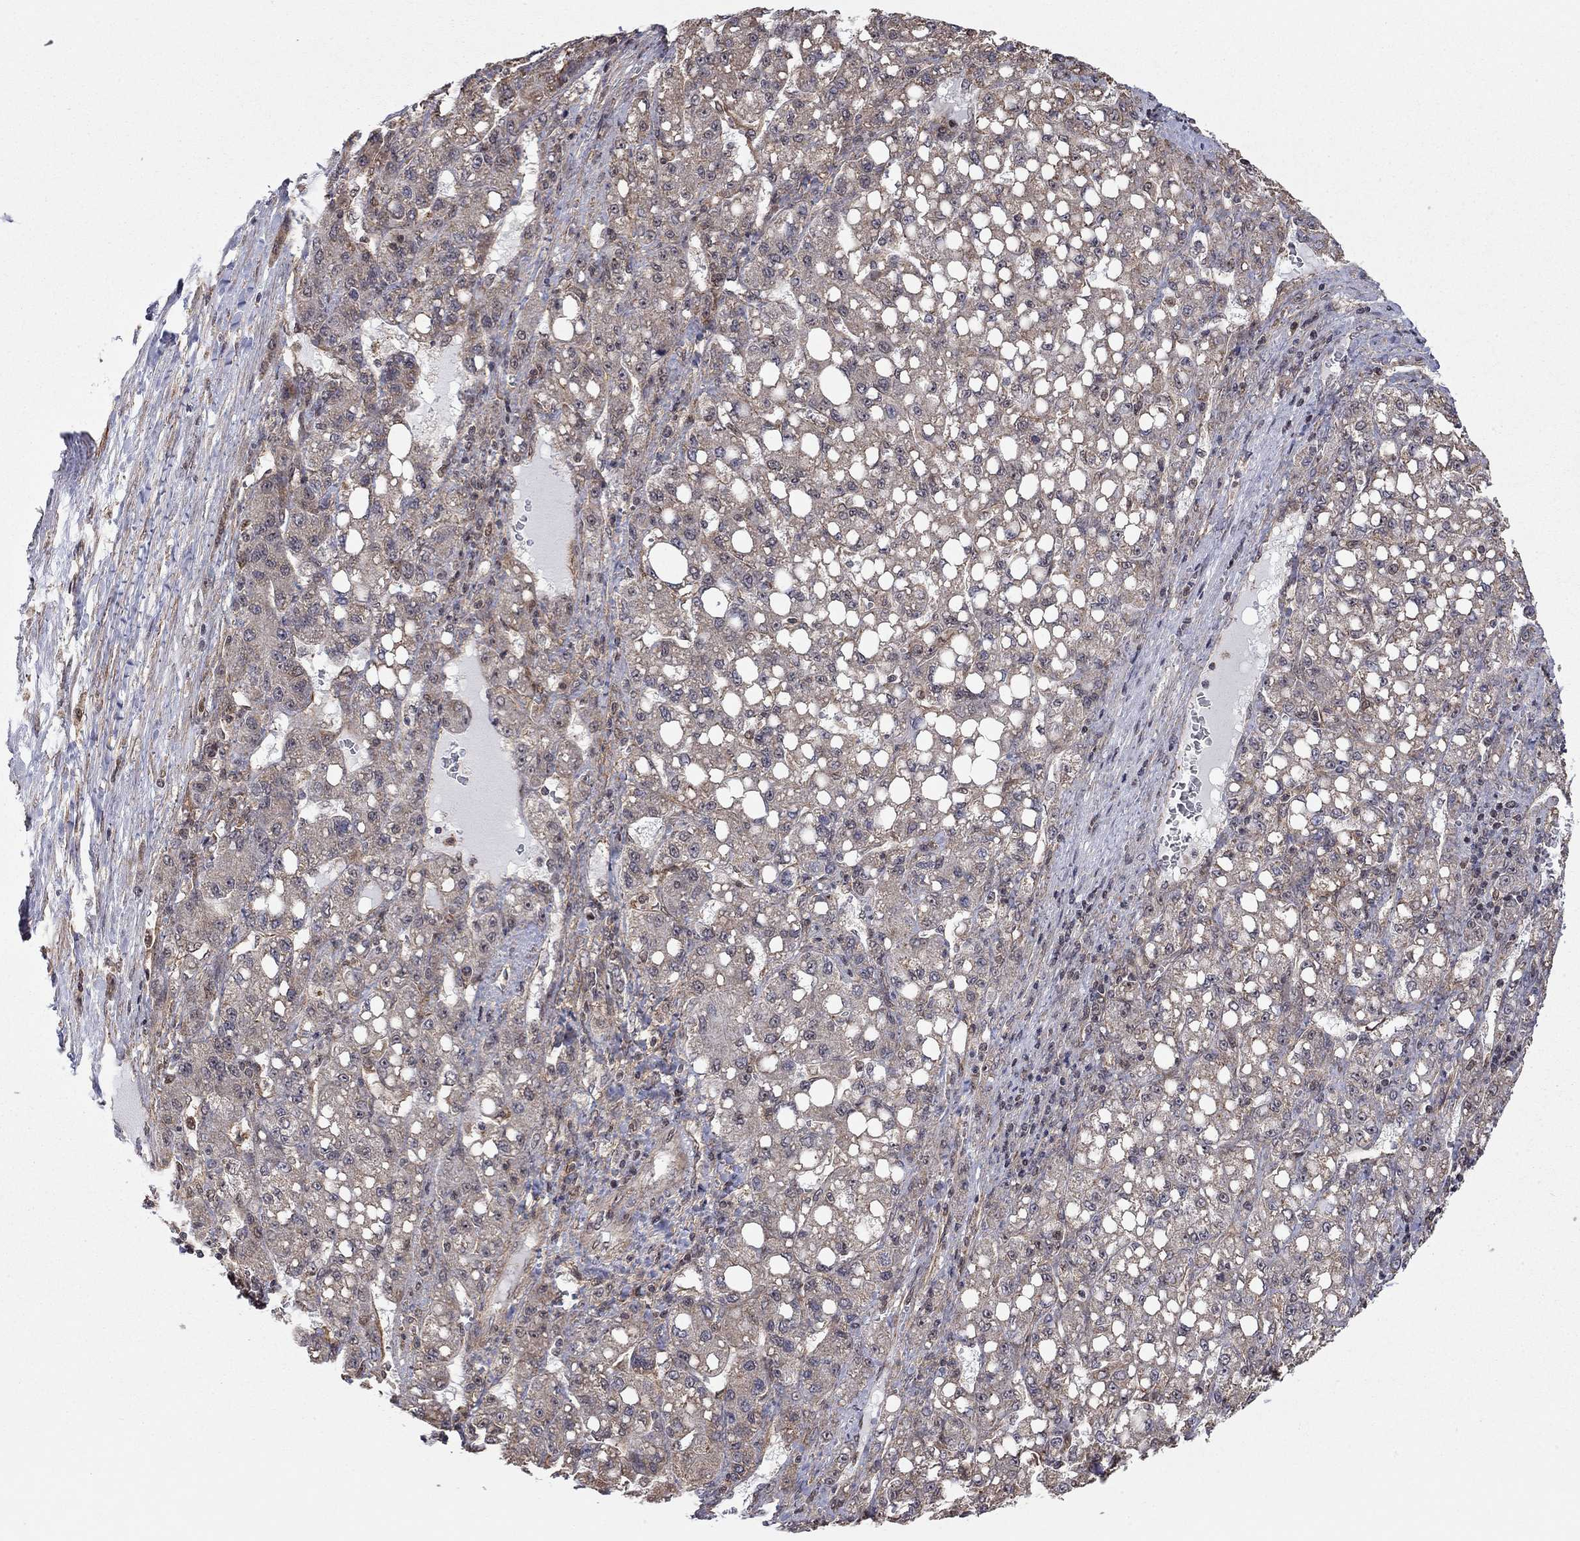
{"staining": {"intensity": "weak", "quantity": "25%-75%", "location": "cytoplasmic/membranous"}, "tissue": "liver cancer", "cell_type": "Tumor cells", "image_type": "cancer", "snomed": [{"axis": "morphology", "description": "Carcinoma, Hepatocellular, NOS"}, {"axis": "topography", "description": "Liver"}], "caption": "High-power microscopy captured an immunohistochemistry (IHC) histopathology image of hepatocellular carcinoma (liver), revealing weak cytoplasmic/membranous expression in about 25%-75% of tumor cells.", "gene": "TDP1", "patient": {"sex": "female", "age": 65}}